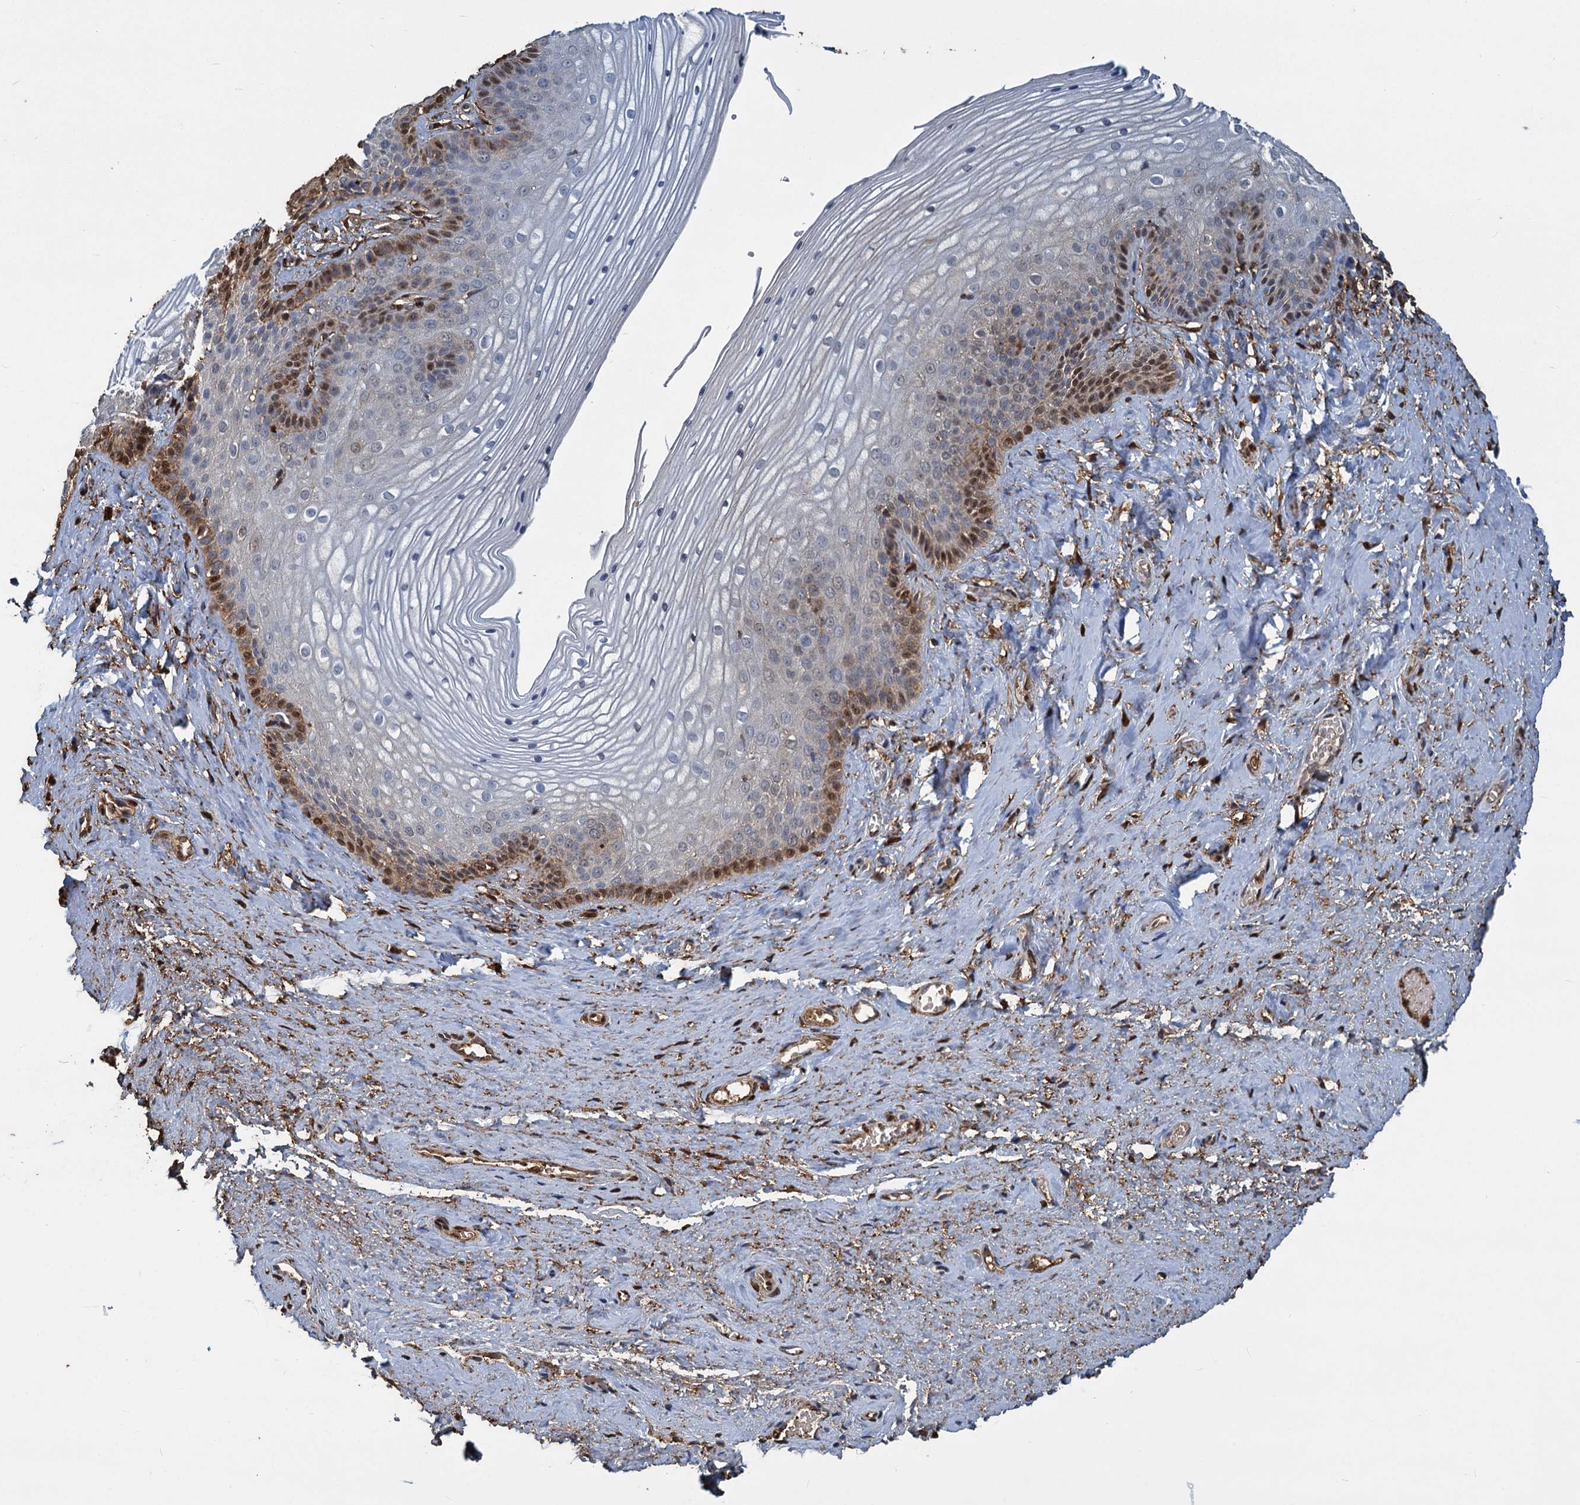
{"staining": {"intensity": "moderate", "quantity": "25%-75%", "location": "nuclear"}, "tissue": "vagina", "cell_type": "Squamous epithelial cells", "image_type": "normal", "snomed": [{"axis": "morphology", "description": "Normal tissue, NOS"}, {"axis": "topography", "description": "Vagina"}, {"axis": "topography", "description": "Cervix"}], "caption": "Brown immunohistochemical staining in normal human vagina exhibits moderate nuclear expression in approximately 25%-75% of squamous epithelial cells. Immunohistochemistry (ihc) stains the protein in brown and the nuclei are stained blue.", "gene": "S100A6", "patient": {"sex": "female", "age": 40}}